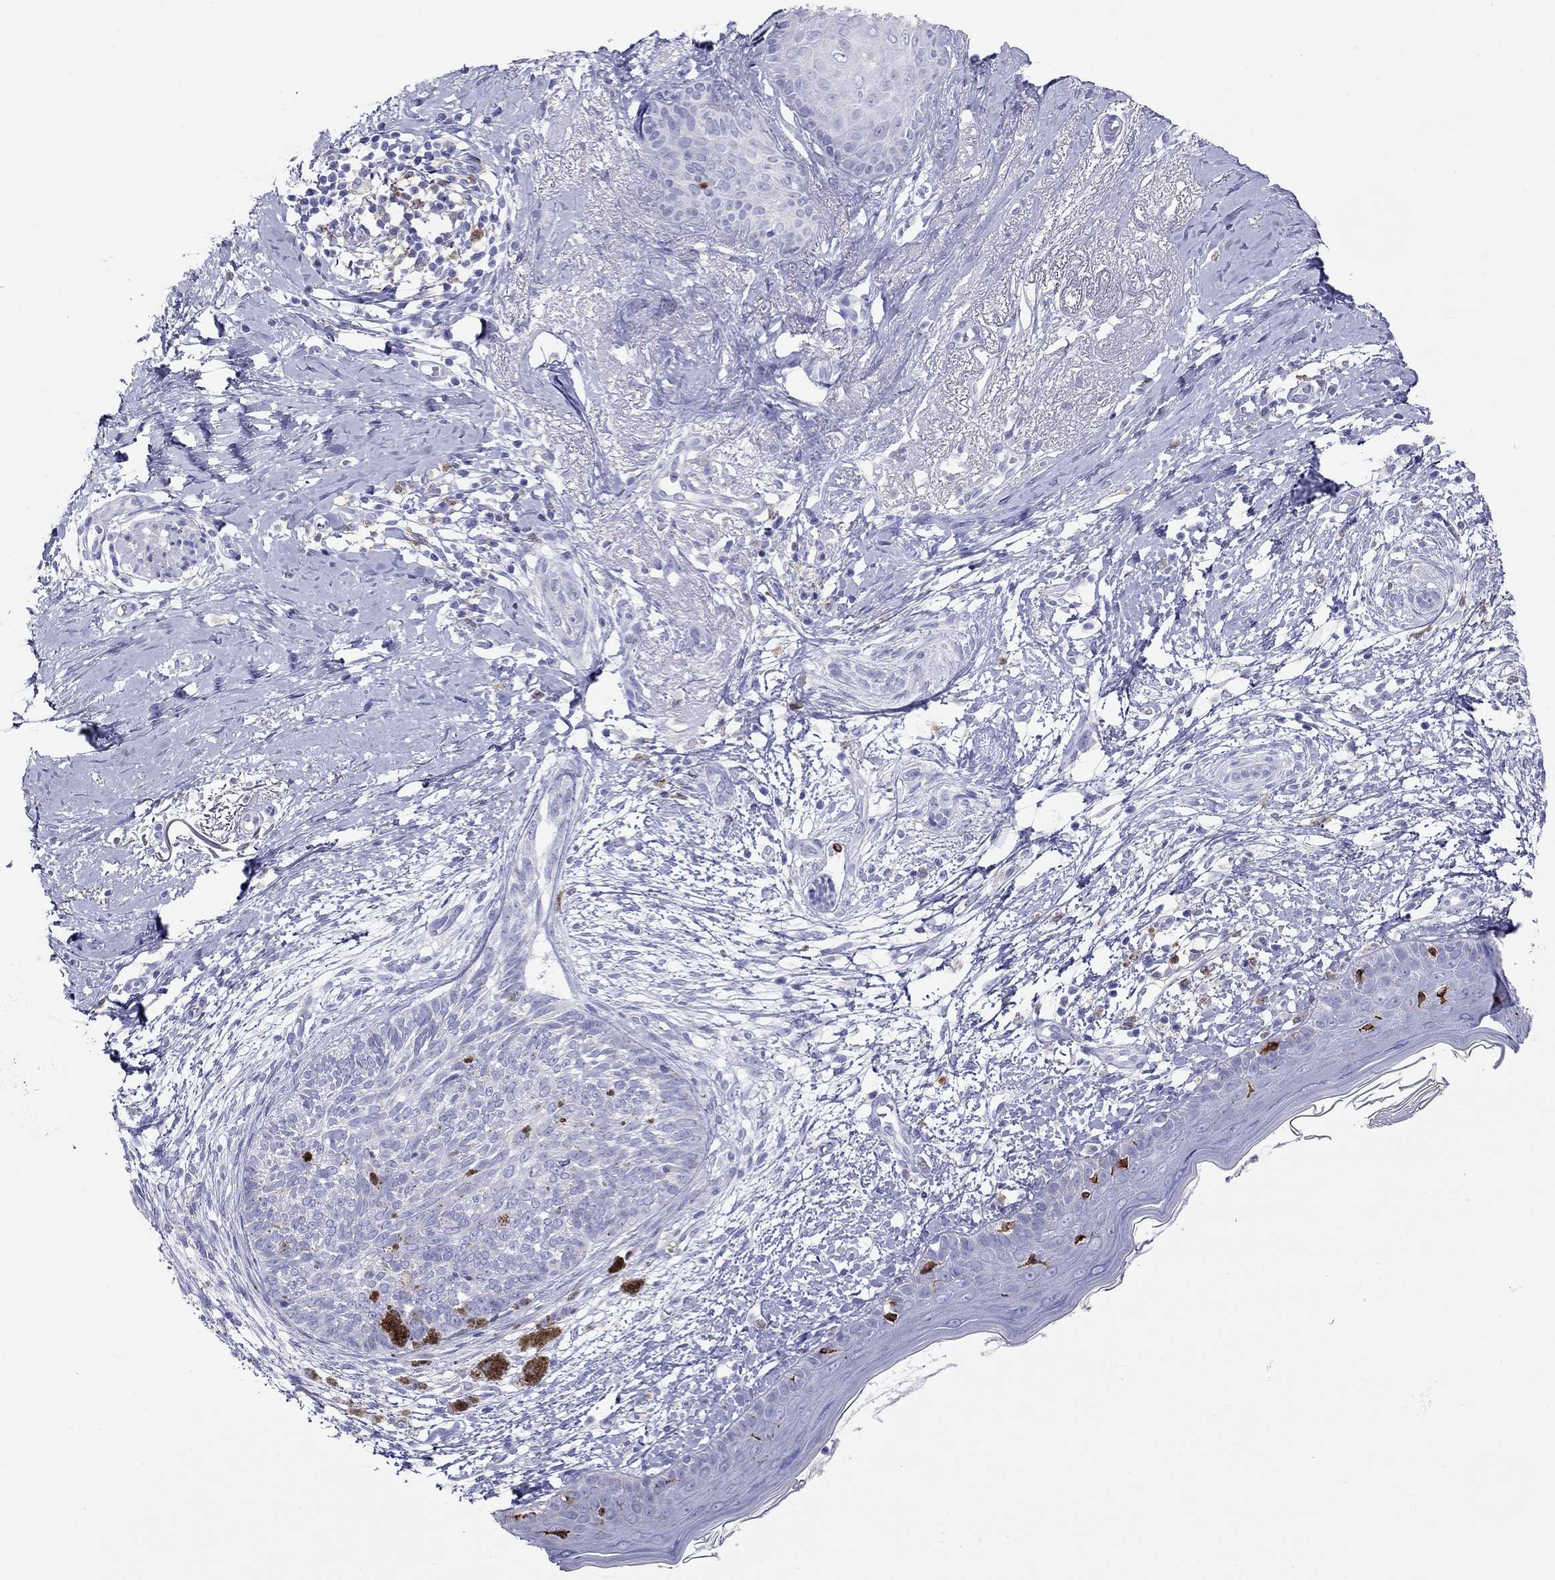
{"staining": {"intensity": "negative", "quantity": "none", "location": "none"}, "tissue": "skin cancer", "cell_type": "Tumor cells", "image_type": "cancer", "snomed": [{"axis": "morphology", "description": "Normal tissue, NOS"}, {"axis": "morphology", "description": "Basal cell carcinoma"}, {"axis": "topography", "description": "Skin"}], "caption": "Immunohistochemical staining of basal cell carcinoma (skin) demonstrates no significant expression in tumor cells.", "gene": "HLA-DQB2", "patient": {"sex": "male", "age": 84}}